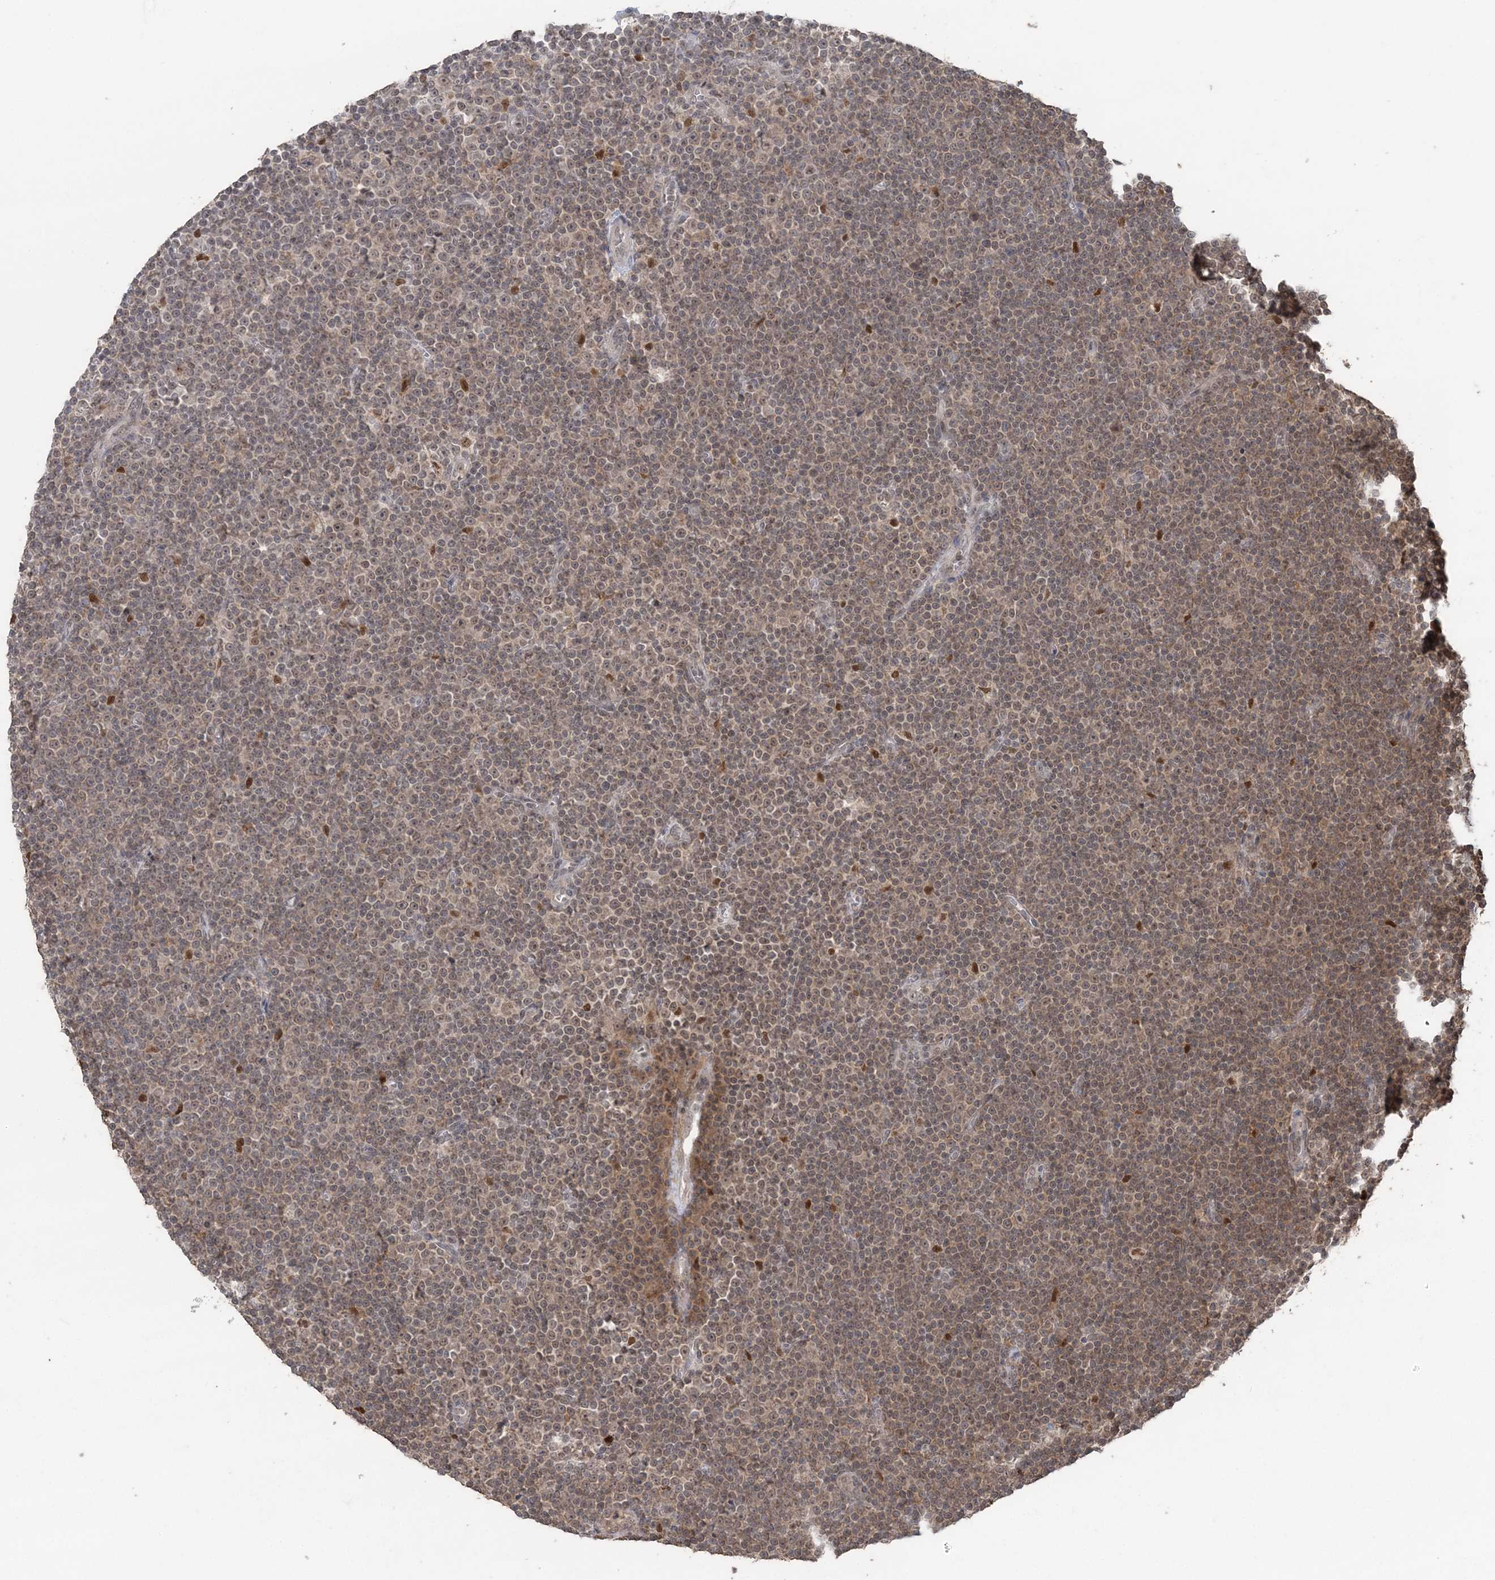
{"staining": {"intensity": "weak", "quantity": "25%-75%", "location": "nuclear"}, "tissue": "lymphoma", "cell_type": "Tumor cells", "image_type": "cancer", "snomed": [{"axis": "morphology", "description": "Malignant lymphoma, non-Hodgkin's type, Low grade"}, {"axis": "topography", "description": "Lymph node"}], "caption": "Weak nuclear protein positivity is present in approximately 25%-75% of tumor cells in lymphoma.", "gene": "SLU7", "patient": {"sex": "female", "age": 67}}